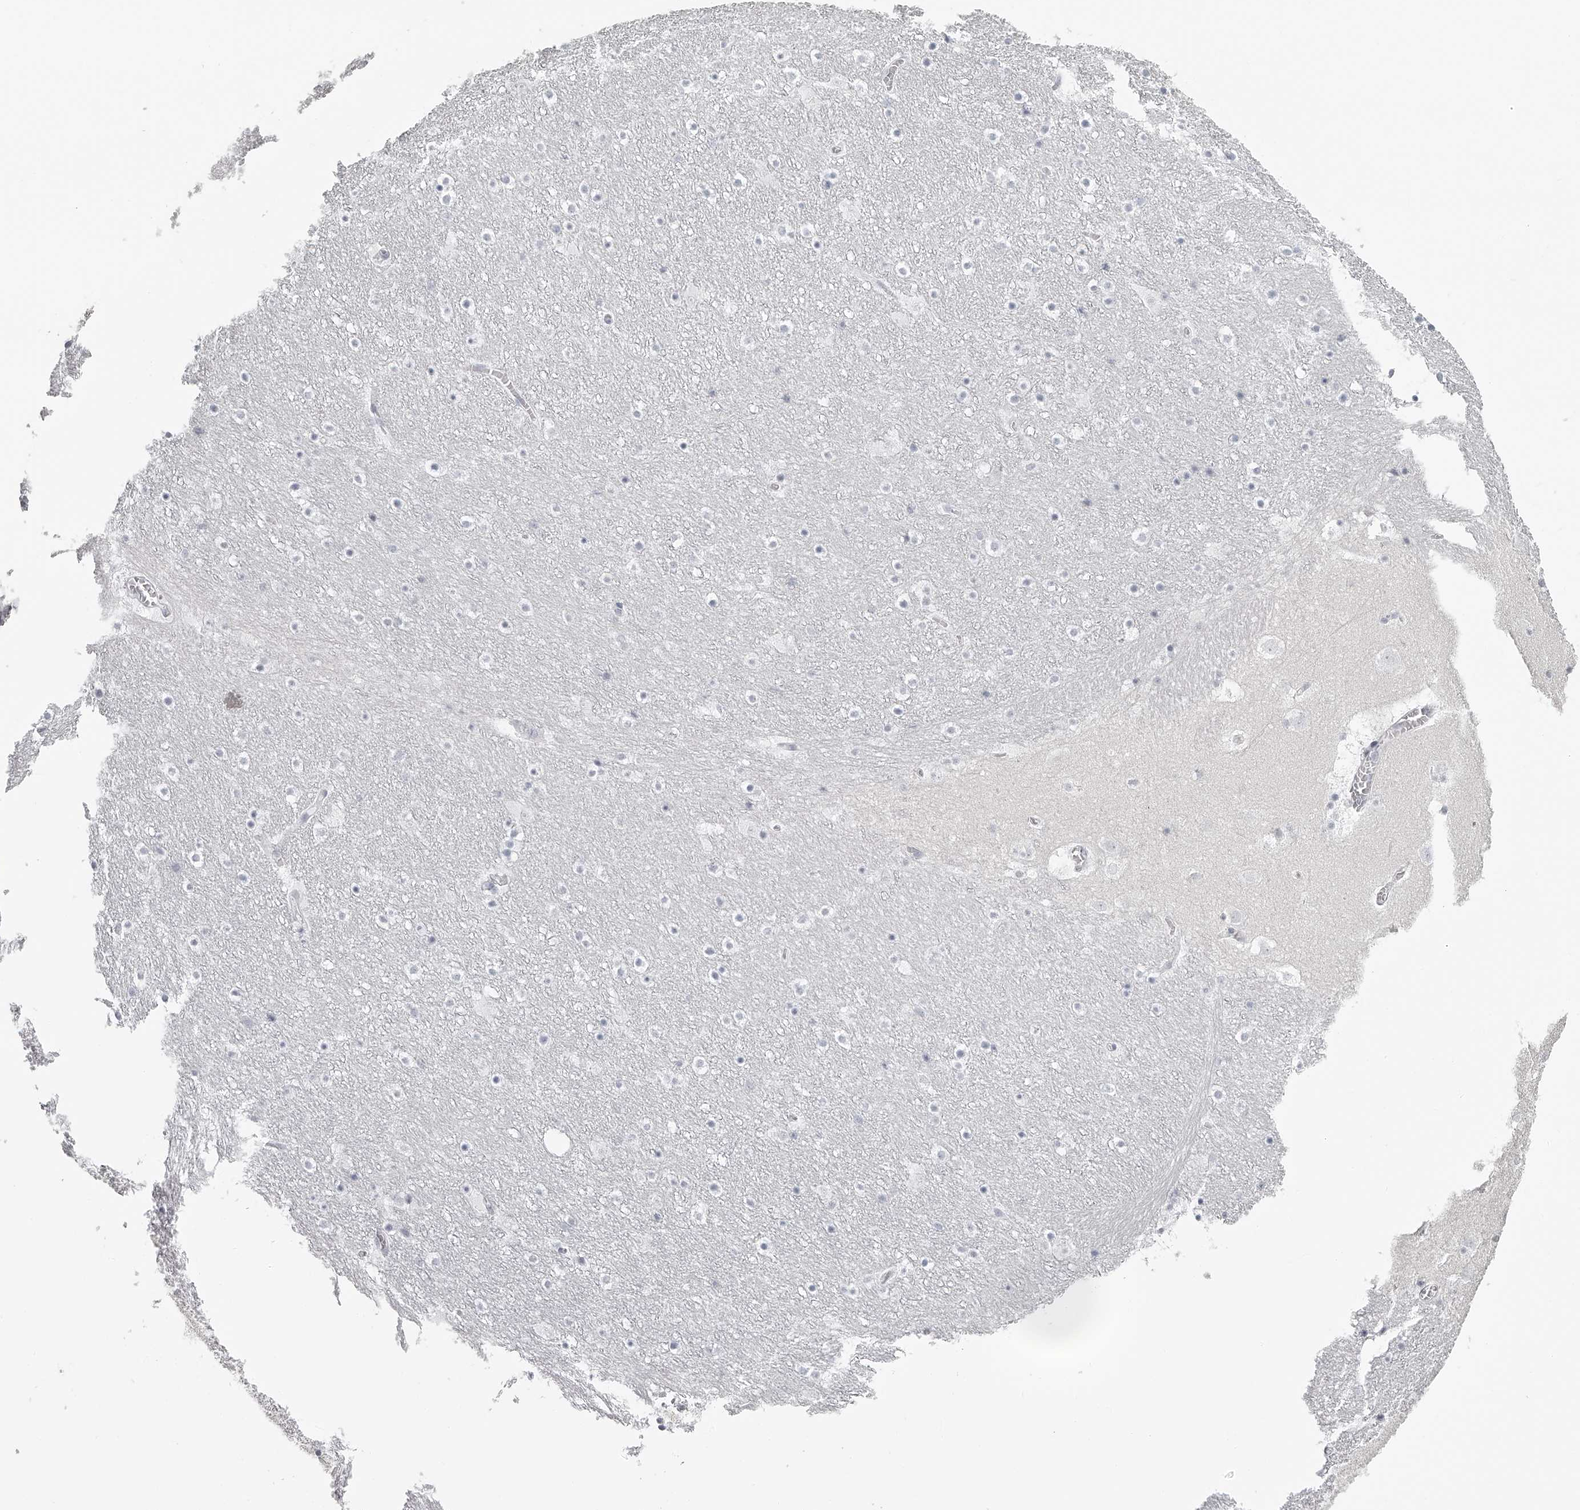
{"staining": {"intensity": "negative", "quantity": "none", "location": "none"}, "tissue": "caudate", "cell_type": "Glial cells", "image_type": "normal", "snomed": [{"axis": "morphology", "description": "Normal tissue, NOS"}, {"axis": "topography", "description": "Lateral ventricle wall"}], "caption": "There is no significant staining in glial cells of caudate. Brightfield microscopy of immunohistochemistry (IHC) stained with DAB (brown) and hematoxylin (blue), captured at high magnification.", "gene": "SEC11C", "patient": {"sex": "male", "age": 45}}